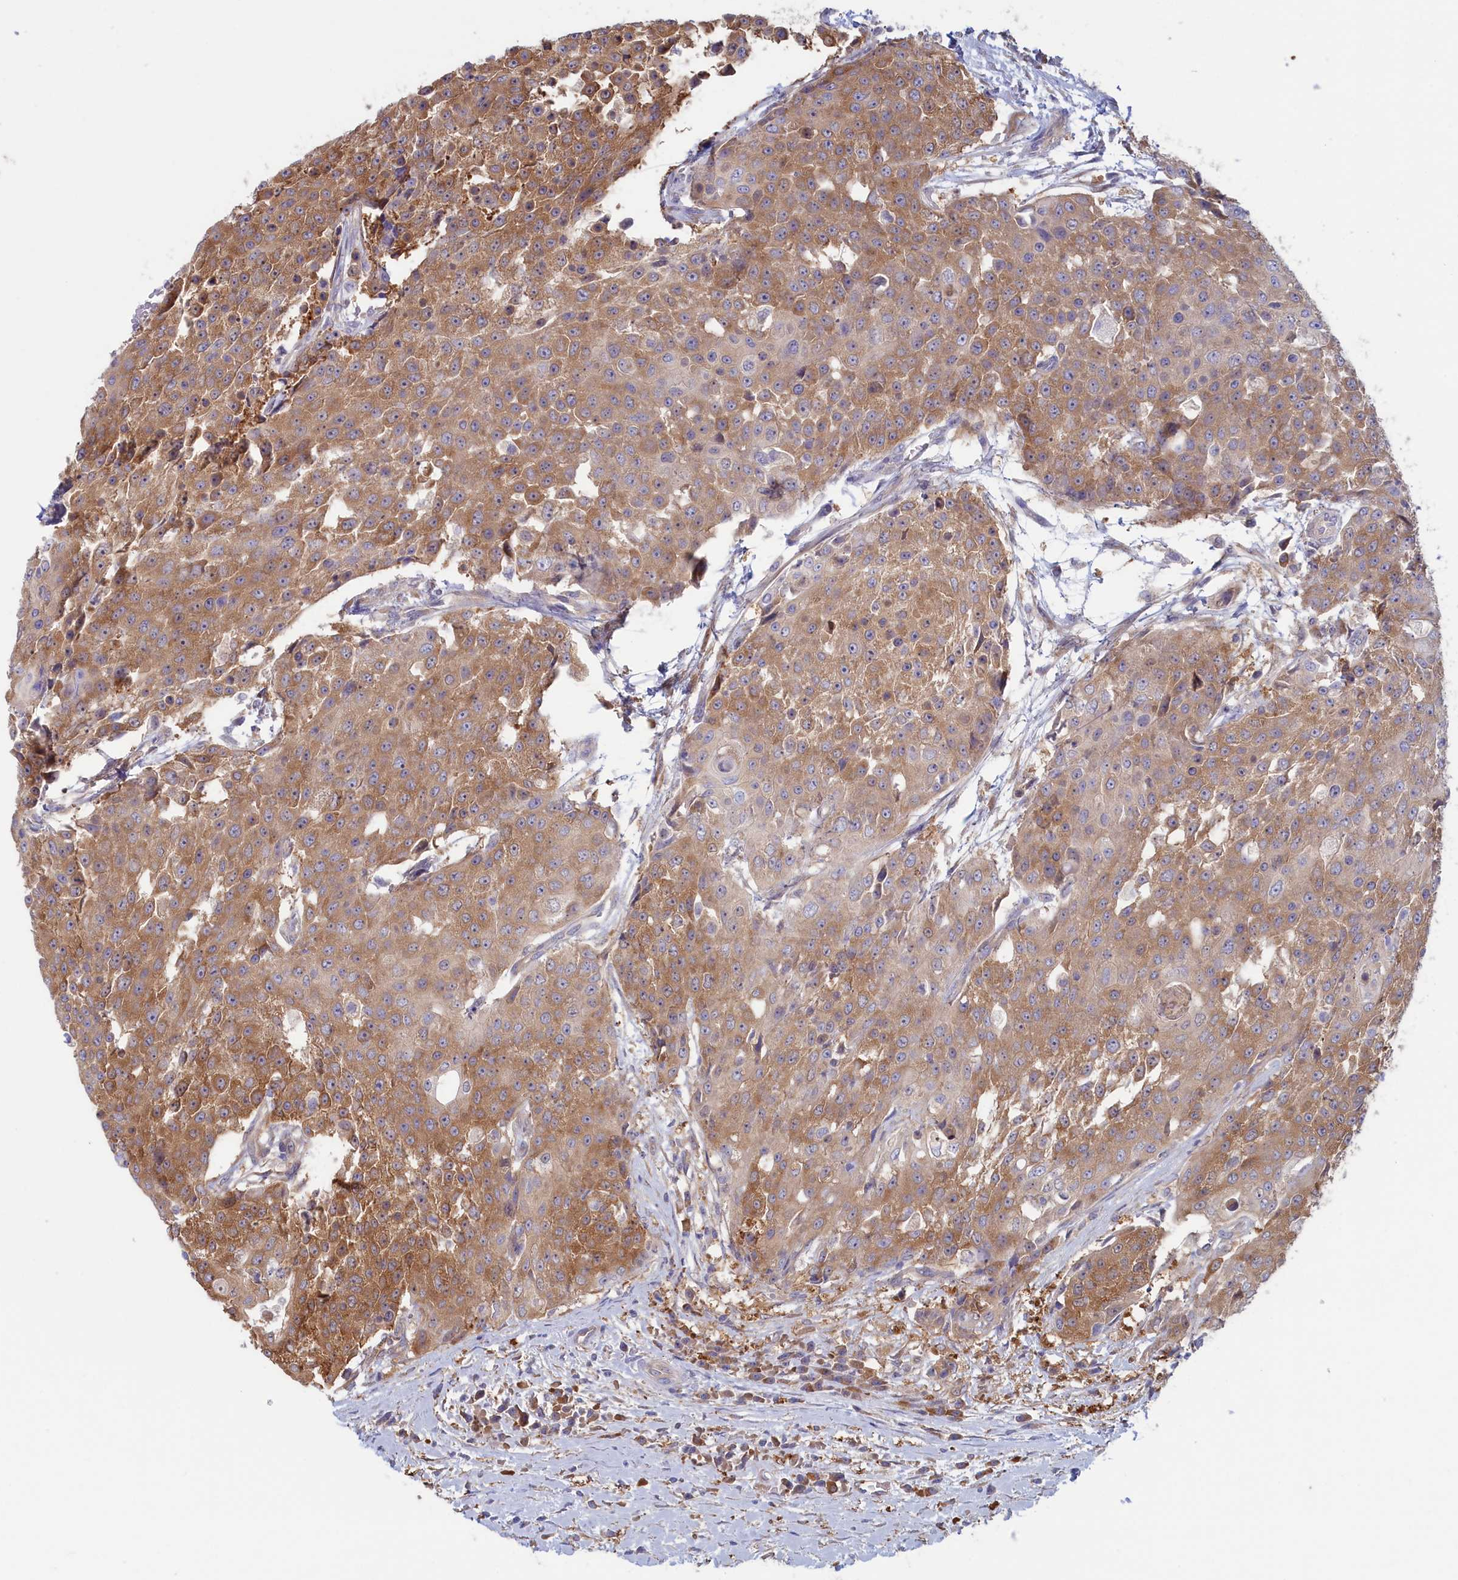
{"staining": {"intensity": "moderate", "quantity": ">75%", "location": "cytoplasmic/membranous"}, "tissue": "urothelial cancer", "cell_type": "Tumor cells", "image_type": "cancer", "snomed": [{"axis": "morphology", "description": "Urothelial carcinoma, High grade"}, {"axis": "topography", "description": "Urinary bladder"}], "caption": "IHC of high-grade urothelial carcinoma reveals medium levels of moderate cytoplasmic/membranous positivity in approximately >75% of tumor cells.", "gene": "SYNDIG1L", "patient": {"sex": "female", "age": 63}}